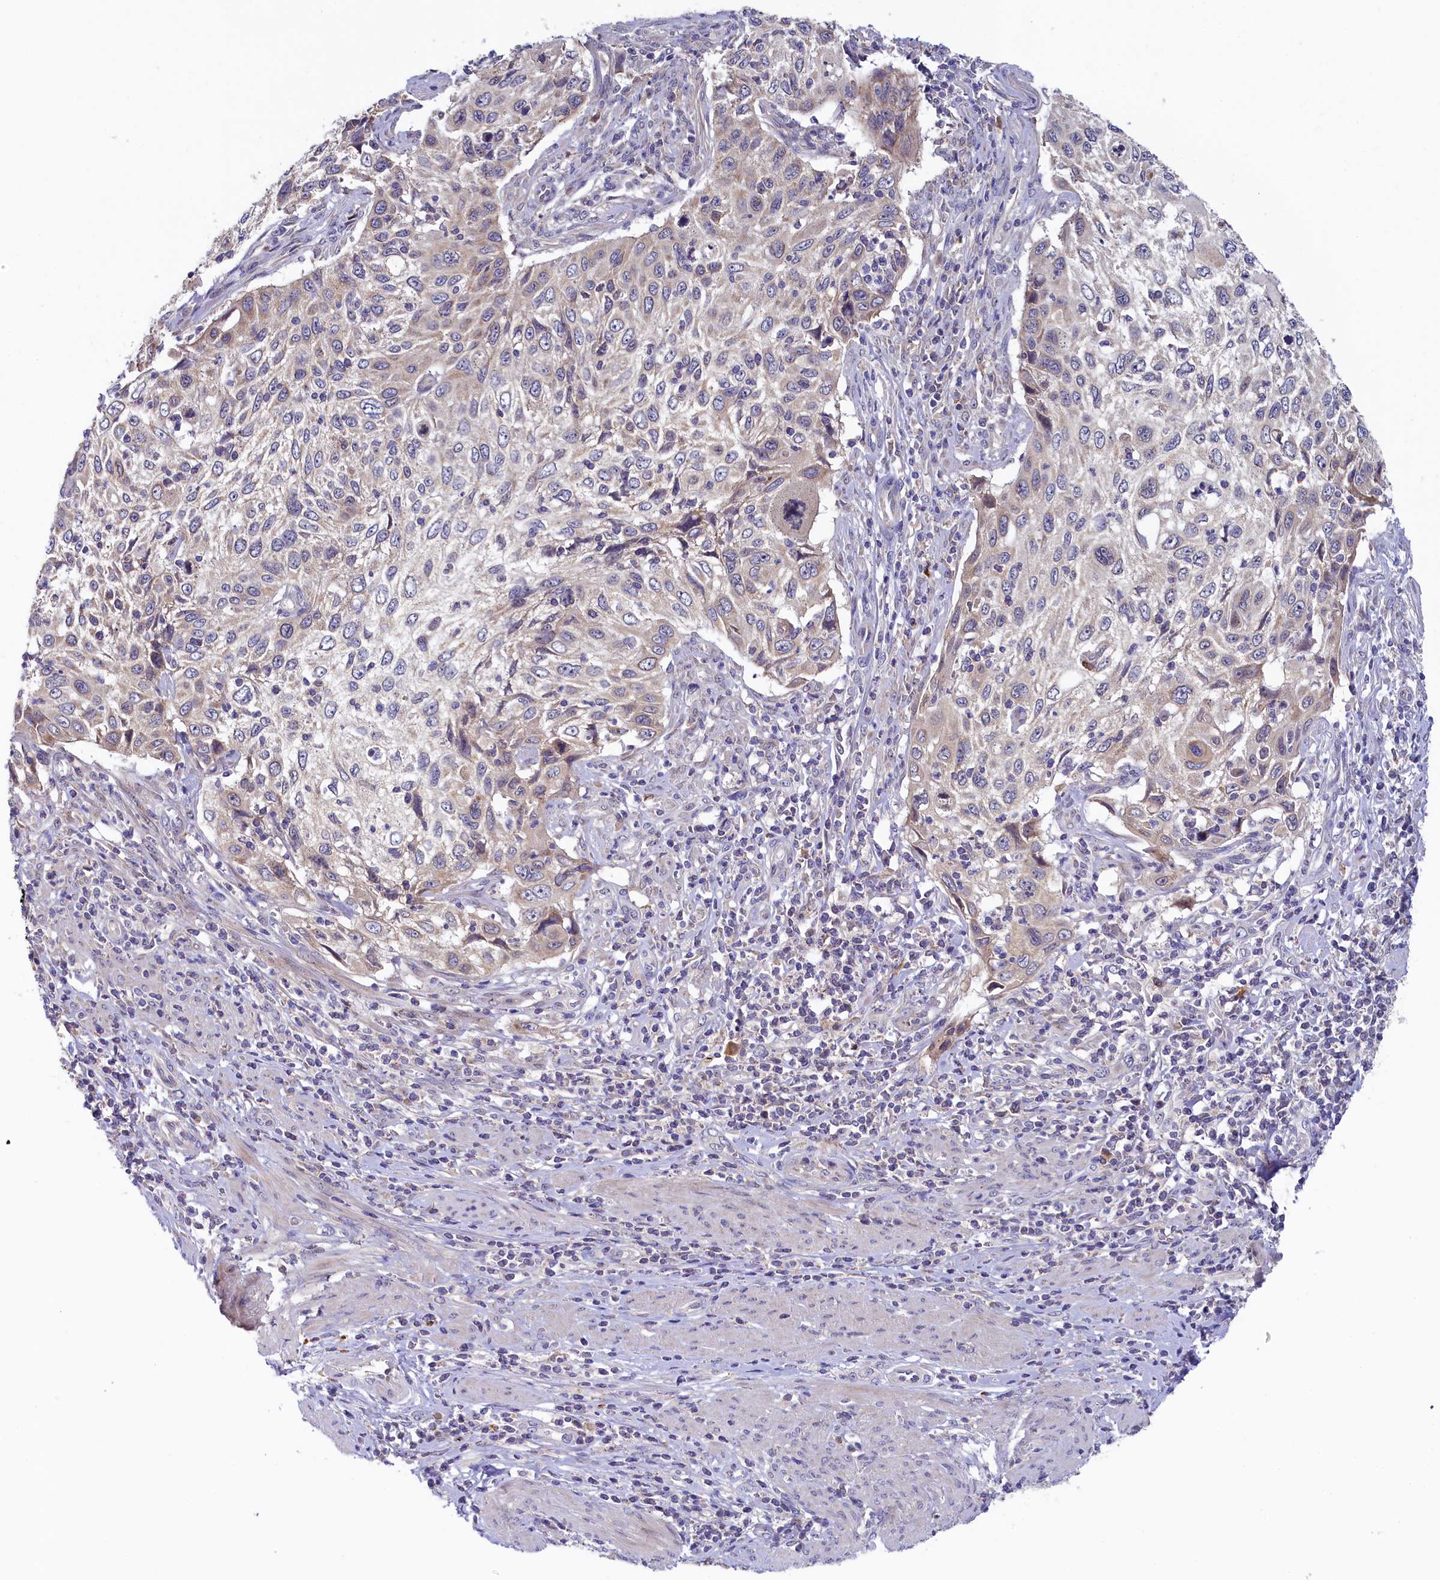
{"staining": {"intensity": "negative", "quantity": "none", "location": "none"}, "tissue": "cervical cancer", "cell_type": "Tumor cells", "image_type": "cancer", "snomed": [{"axis": "morphology", "description": "Squamous cell carcinoma, NOS"}, {"axis": "topography", "description": "Cervix"}], "caption": "IHC of human cervical squamous cell carcinoma demonstrates no positivity in tumor cells.", "gene": "SPINK9", "patient": {"sex": "female", "age": 70}}